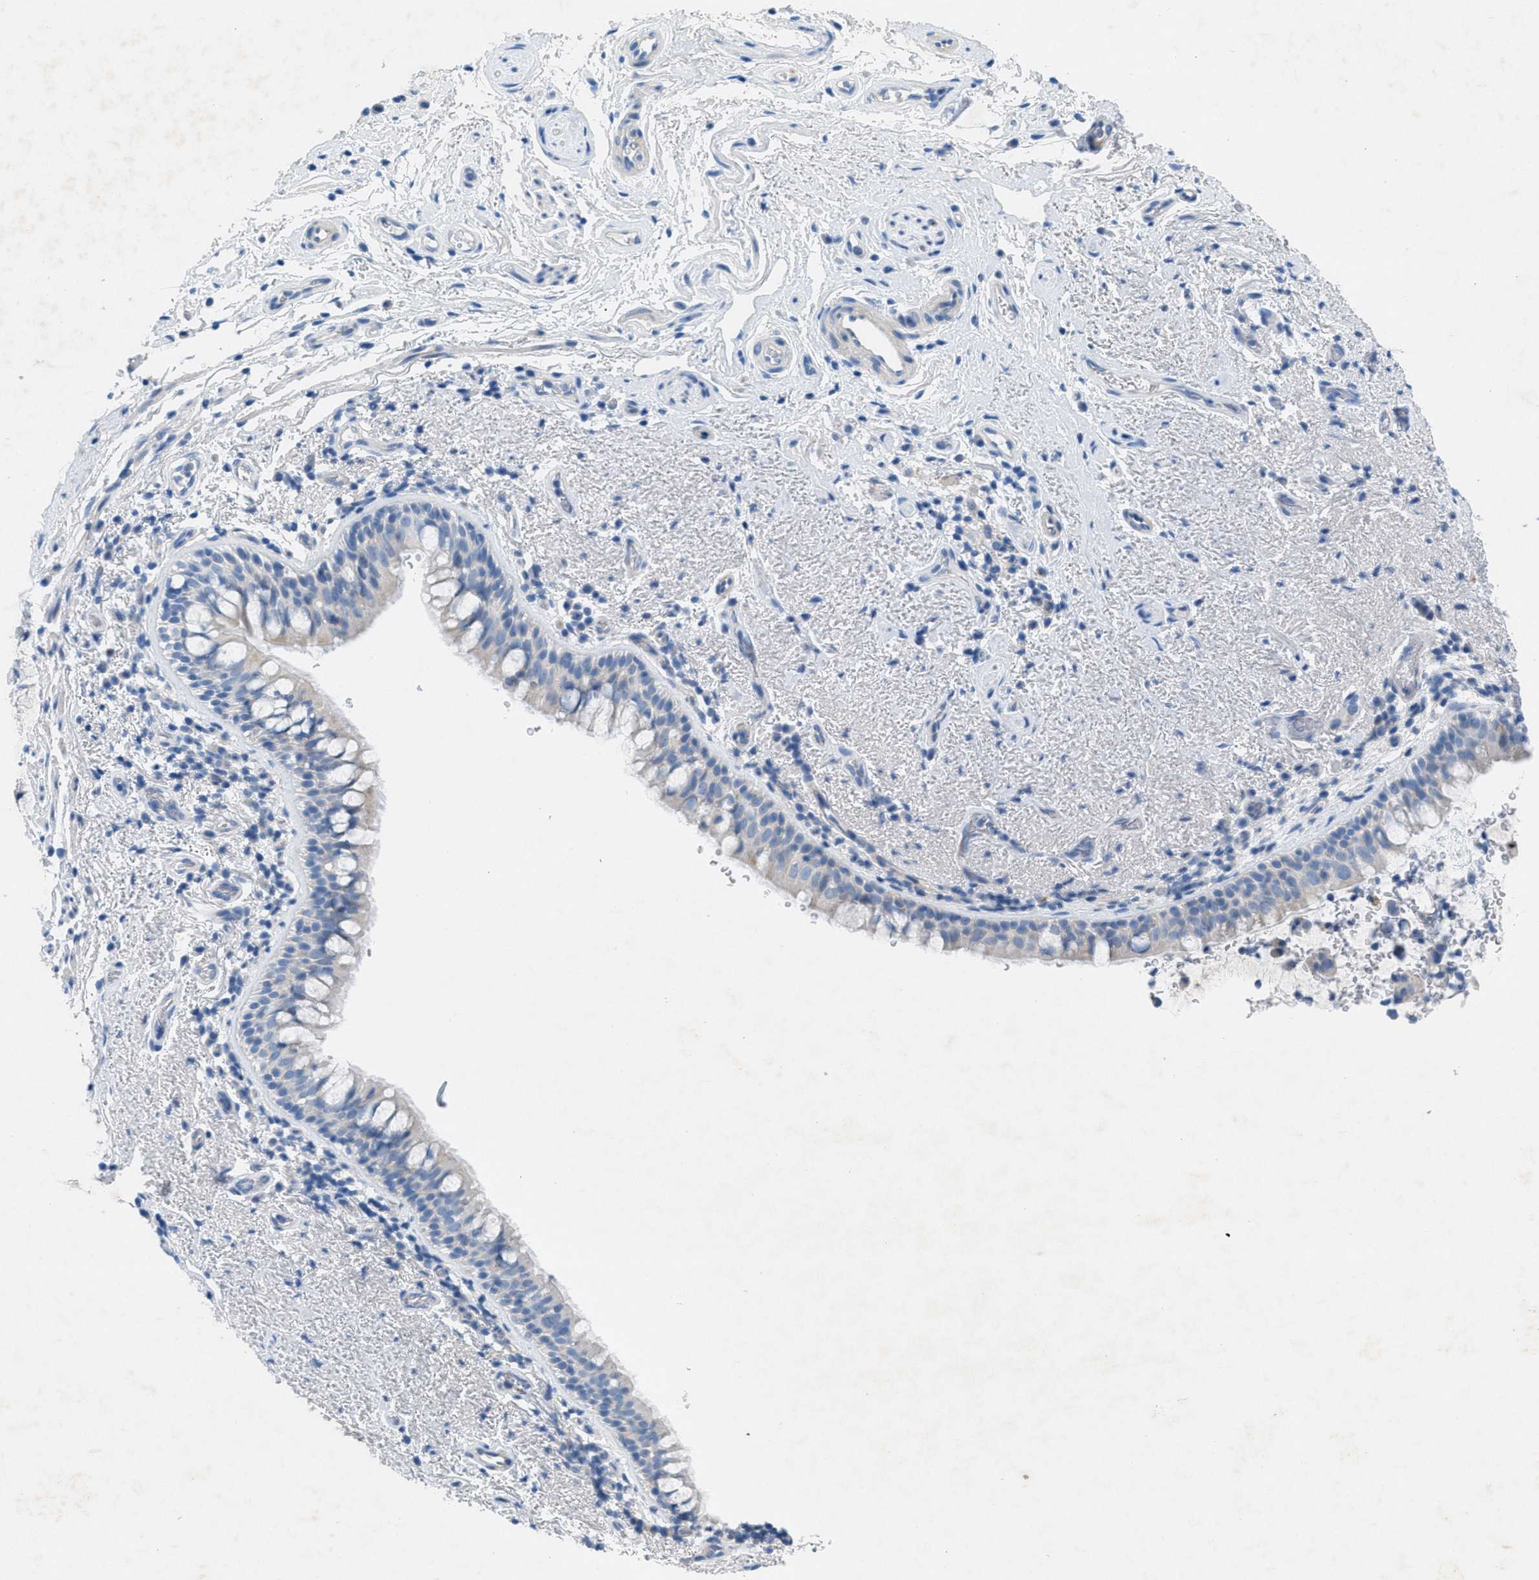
{"staining": {"intensity": "negative", "quantity": "none", "location": "none"}, "tissue": "bronchus", "cell_type": "Respiratory epithelial cells", "image_type": "normal", "snomed": [{"axis": "morphology", "description": "Normal tissue, NOS"}, {"axis": "morphology", "description": "Inflammation, NOS"}, {"axis": "topography", "description": "Cartilage tissue"}, {"axis": "topography", "description": "Bronchus"}], "caption": "IHC of normal bronchus displays no staining in respiratory epithelial cells. Nuclei are stained in blue.", "gene": "GALNT17", "patient": {"sex": "male", "age": 77}}